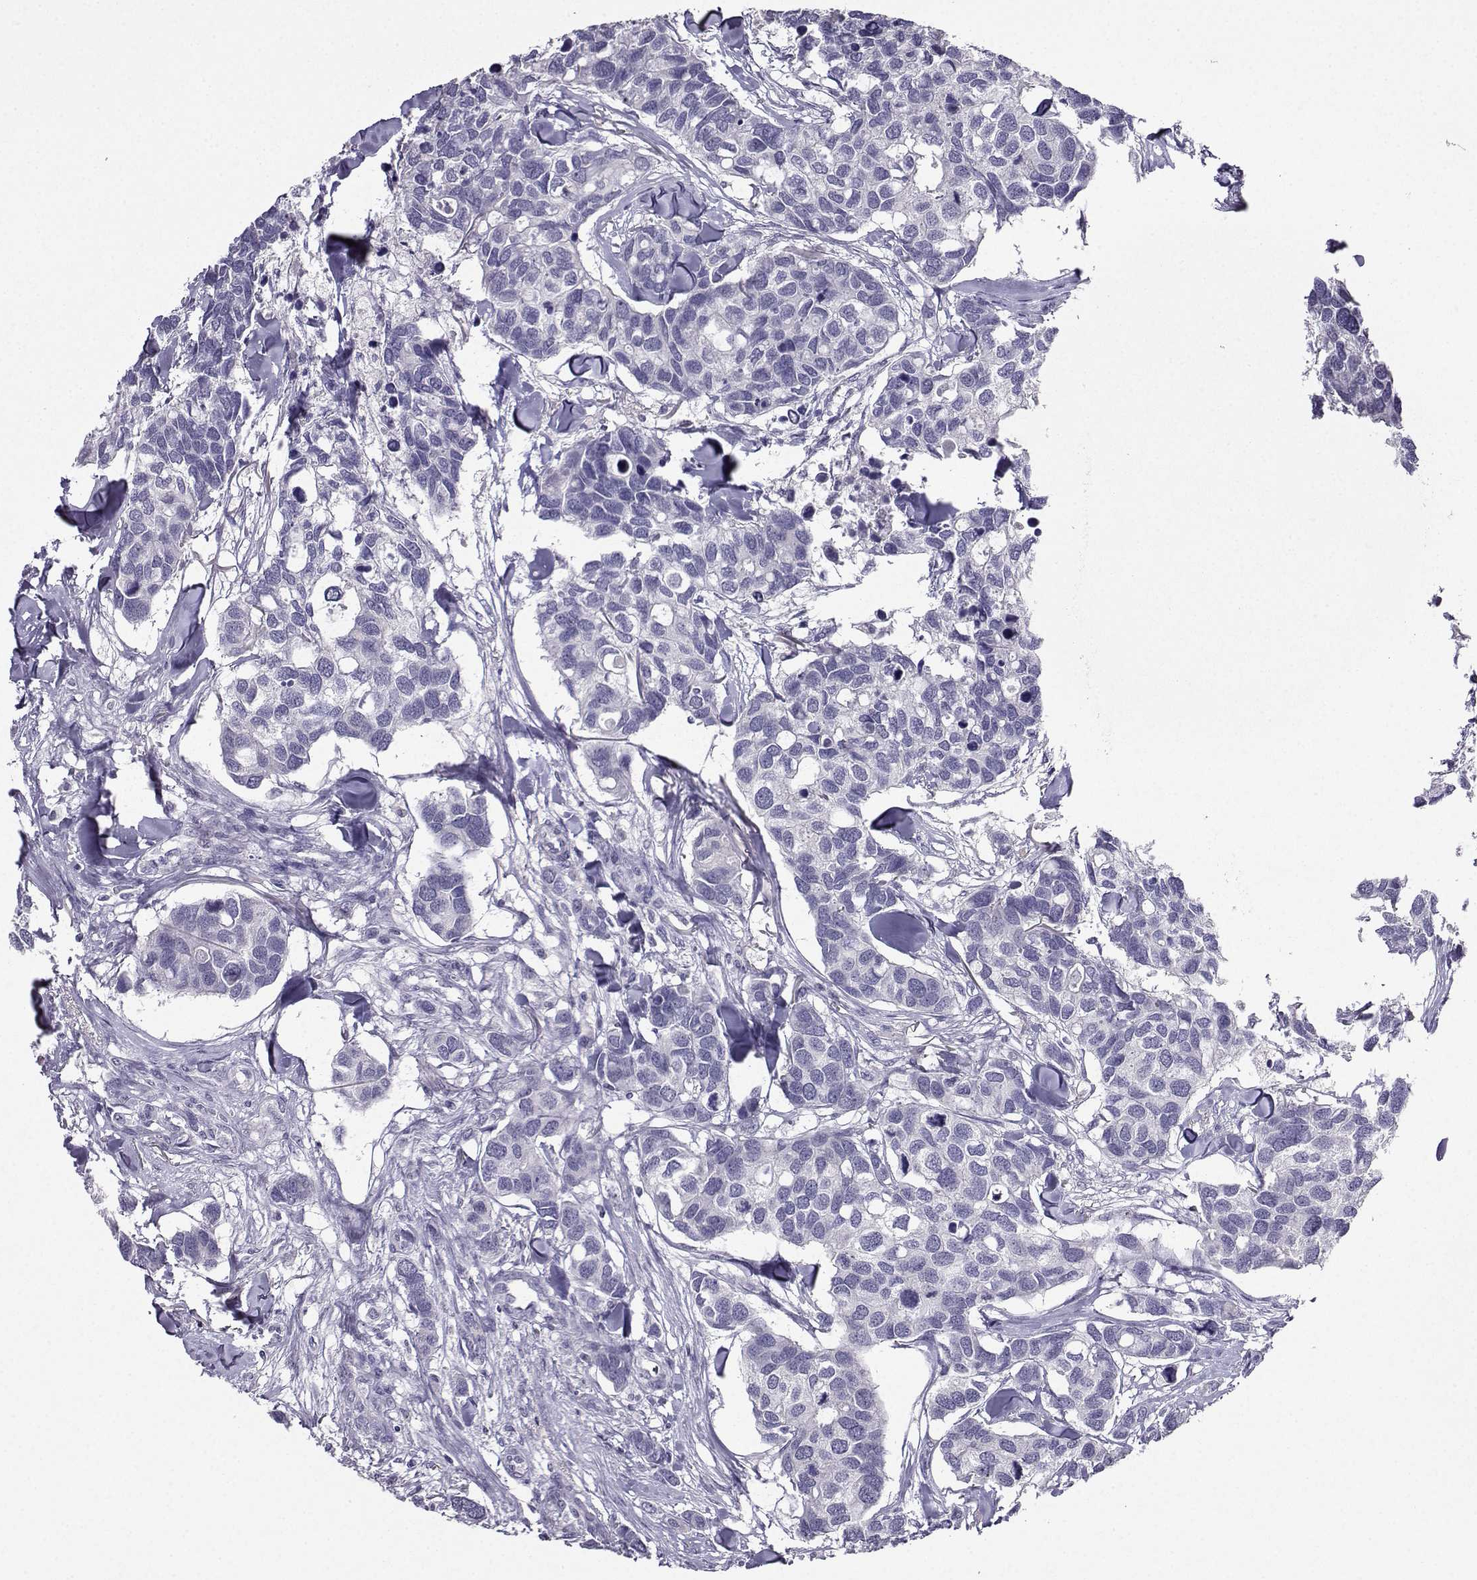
{"staining": {"intensity": "negative", "quantity": "none", "location": "none"}, "tissue": "breast cancer", "cell_type": "Tumor cells", "image_type": "cancer", "snomed": [{"axis": "morphology", "description": "Duct carcinoma"}, {"axis": "topography", "description": "Breast"}], "caption": "Immunohistochemical staining of breast cancer (infiltrating ductal carcinoma) demonstrates no significant staining in tumor cells.", "gene": "CRYBB1", "patient": {"sex": "female", "age": 83}}